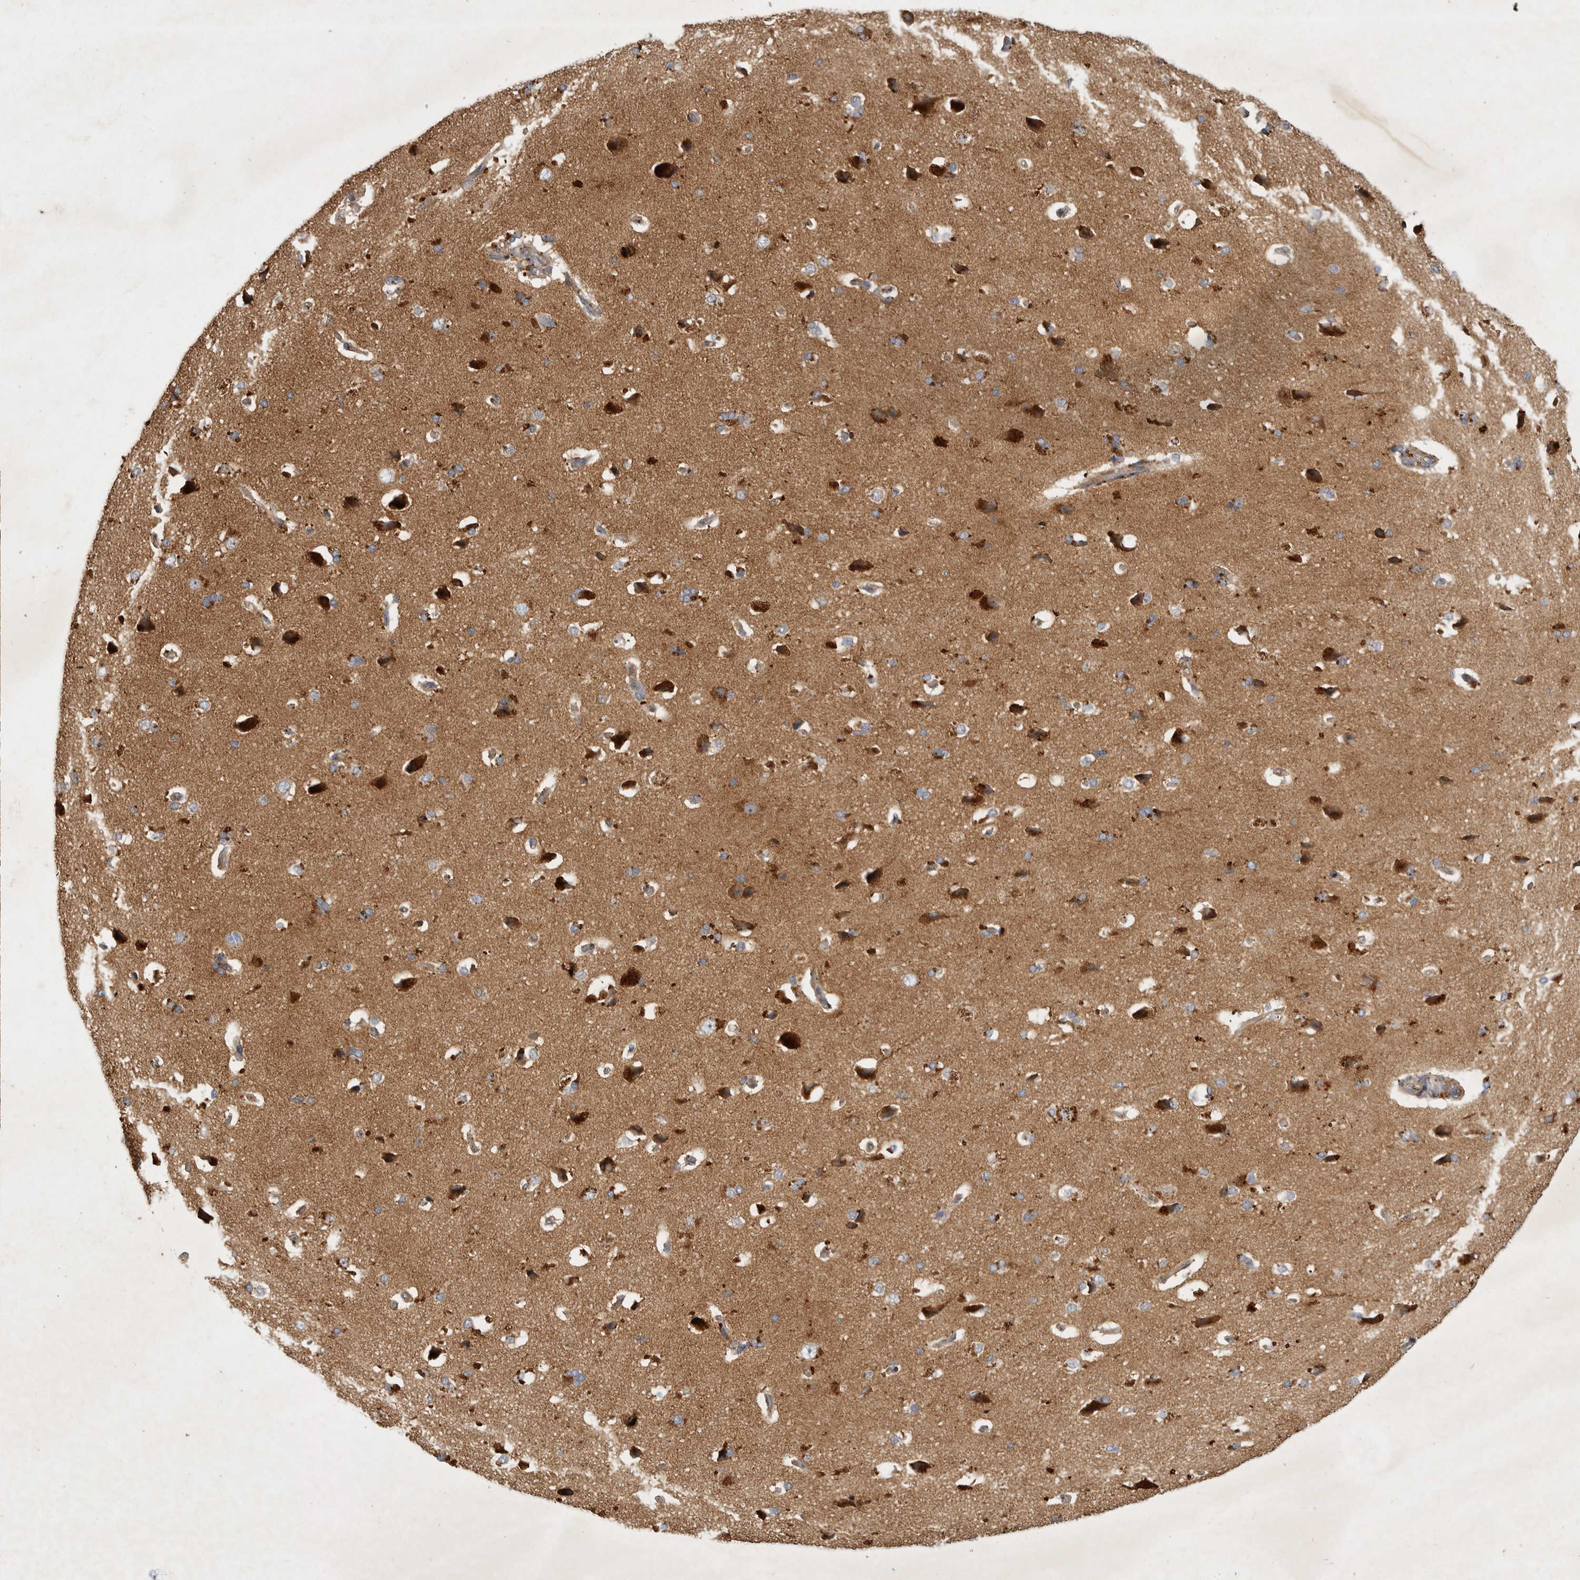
{"staining": {"intensity": "weak", "quantity": ">75%", "location": "cytoplasmic/membranous"}, "tissue": "cerebral cortex", "cell_type": "Endothelial cells", "image_type": "normal", "snomed": [{"axis": "morphology", "description": "Normal tissue, NOS"}, {"axis": "topography", "description": "Cerebral cortex"}], "caption": "Weak cytoplasmic/membranous expression for a protein is seen in about >75% of endothelial cells of unremarkable cerebral cortex using IHC.", "gene": "MRPL41", "patient": {"sex": "male", "age": 62}}